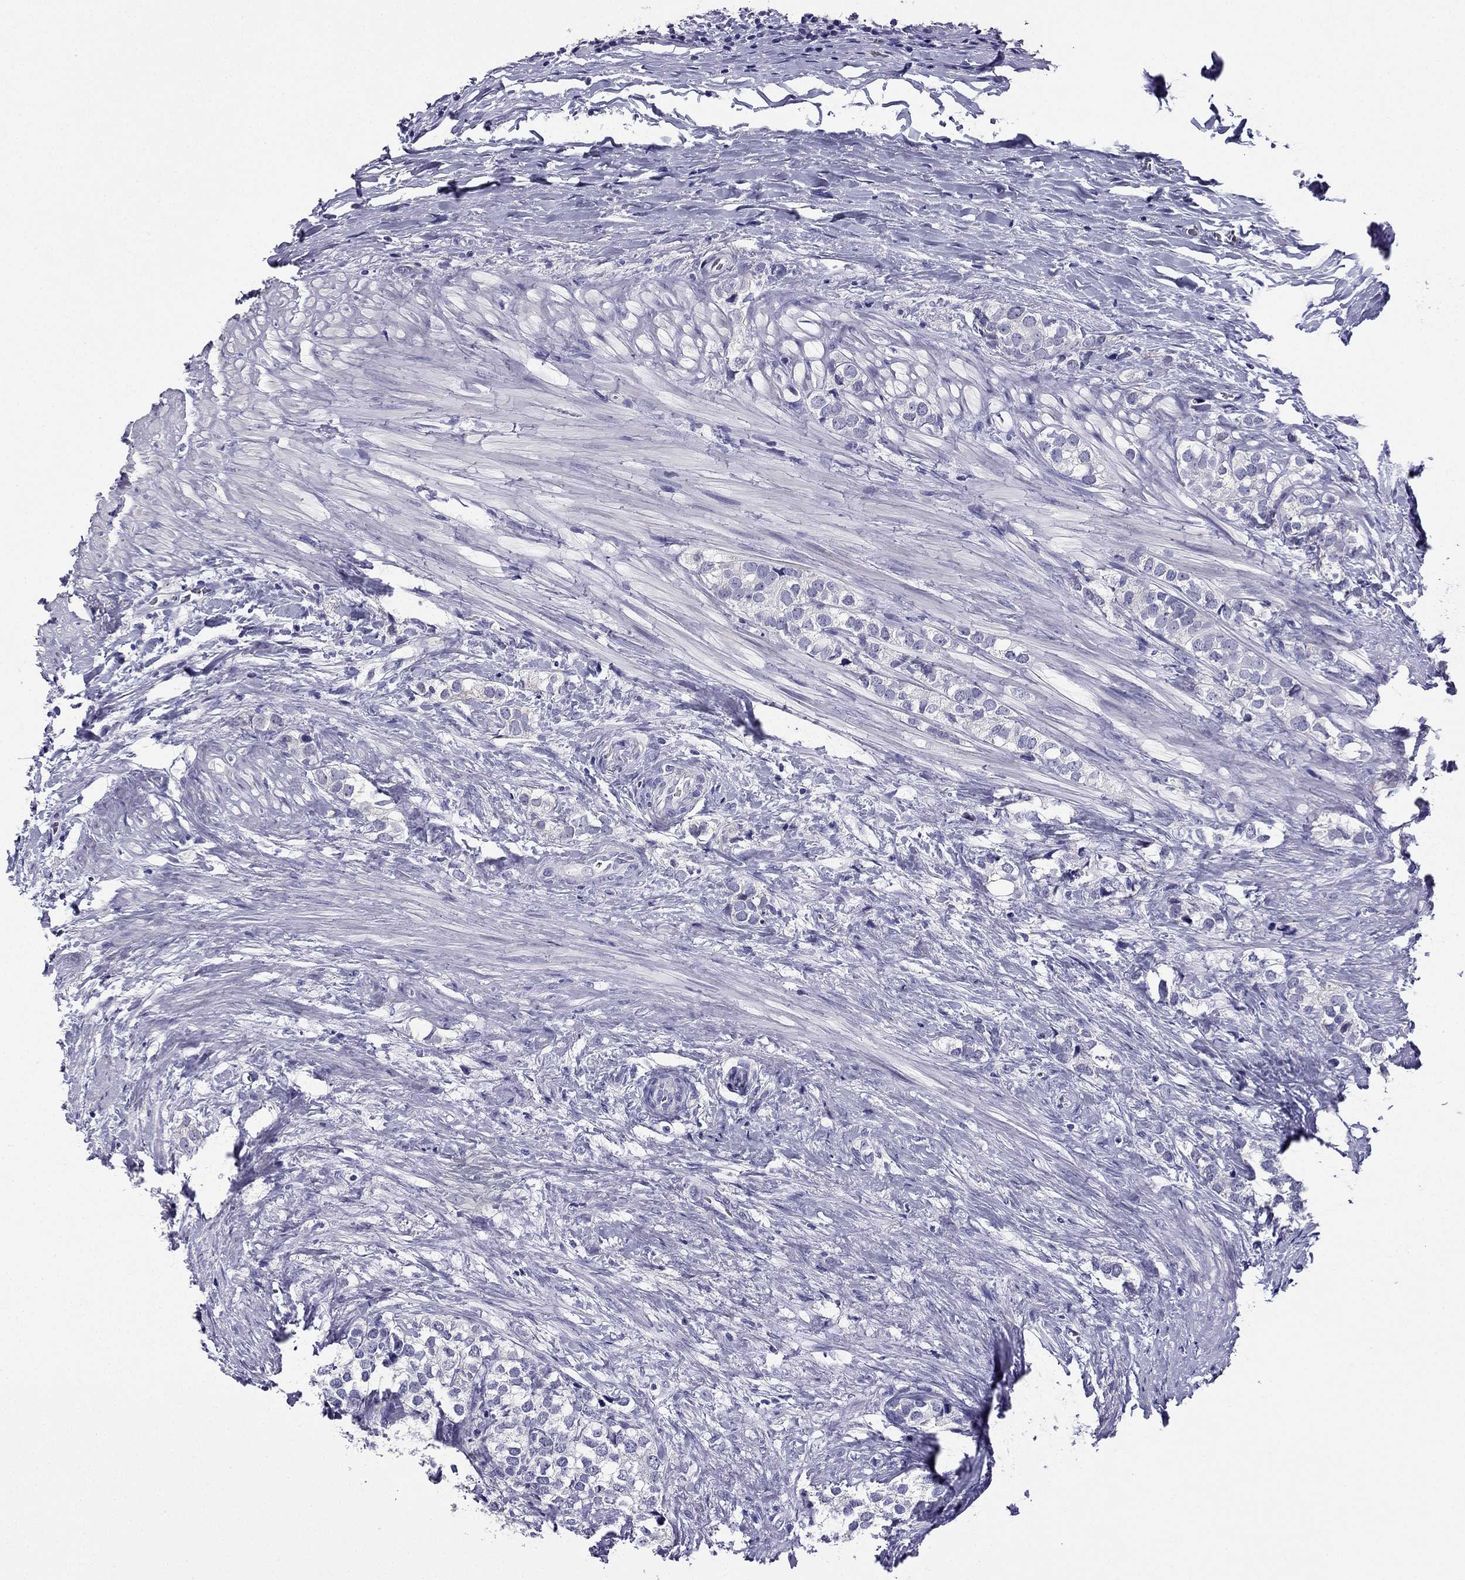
{"staining": {"intensity": "negative", "quantity": "none", "location": "none"}, "tissue": "prostate cancer", "cell_type": "Tumor cells", "image_type": "cancer", "snomed": [{"axis": "morphology", "description": "Adenocarcinoma, NOS"}, {"axis": "topography", "description": "Prostate and seminal vesicle, NOS"}], "caption": "Immunohistochemistry image of neoplastic tissue: human prostate cancer stained with DAB (3,3'-diaminobenzidine) reveals no significant protein positivity in tumor cells. The staining was performed using DAB to visualize the protein expression in brown, while the nuclei were stained in blue with hematoxylin (Magnification: 20x).", "gene": "KCNJ10", "patient": {"sex": "male", "age": 63}}